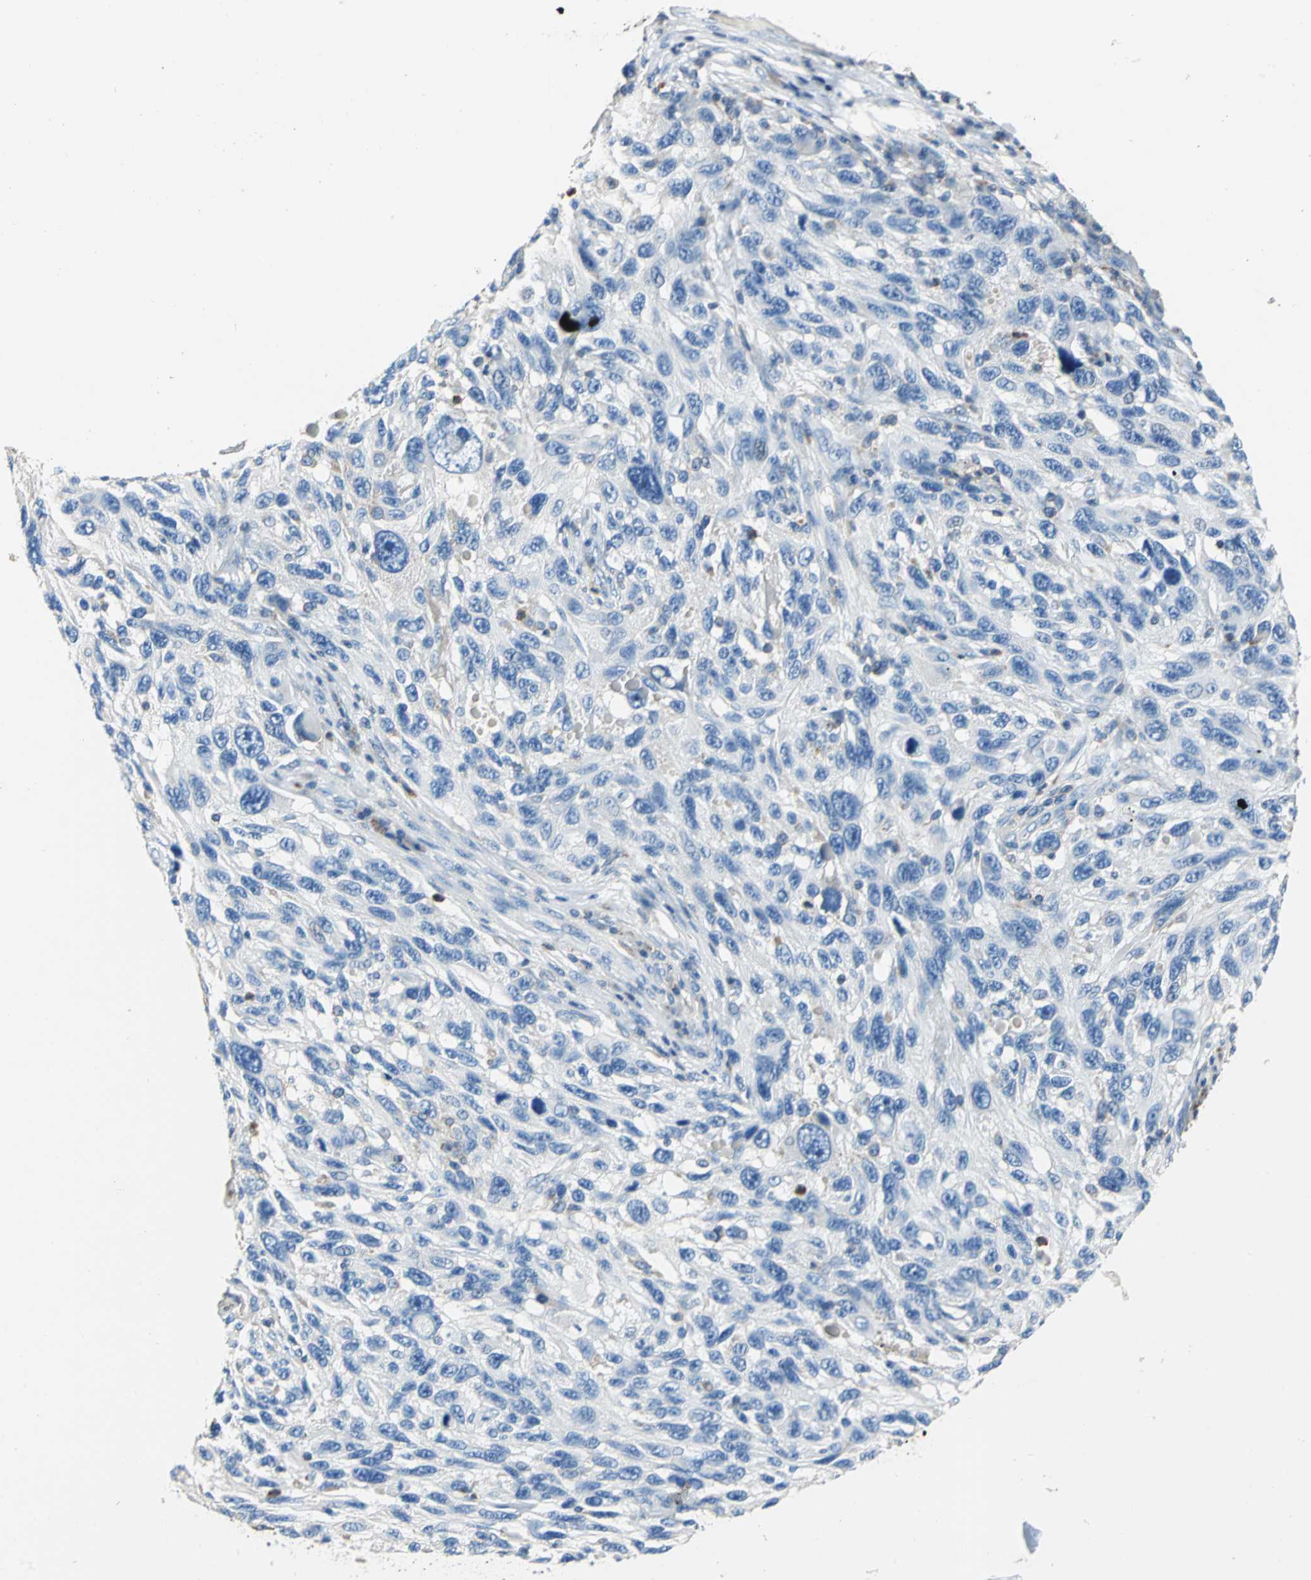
{"staining": {"intensity": "negative", "quantity": "none", "location": "none"}, "tissue": "melanoma", "cell_type": "Tumor cells", "image_type": "cancer", "snomed": [{"axis": "morphology", "description": "Malignant melanoma, NOS"}, {"axis": "topography", "description": "Skin"}], "caption": "Human melanoma stained for a protein using immunohistochemistry displays no staining in tumor cells.", "gene": "SEPTIN6", "patient": {"sex": "male", "age": 53}}